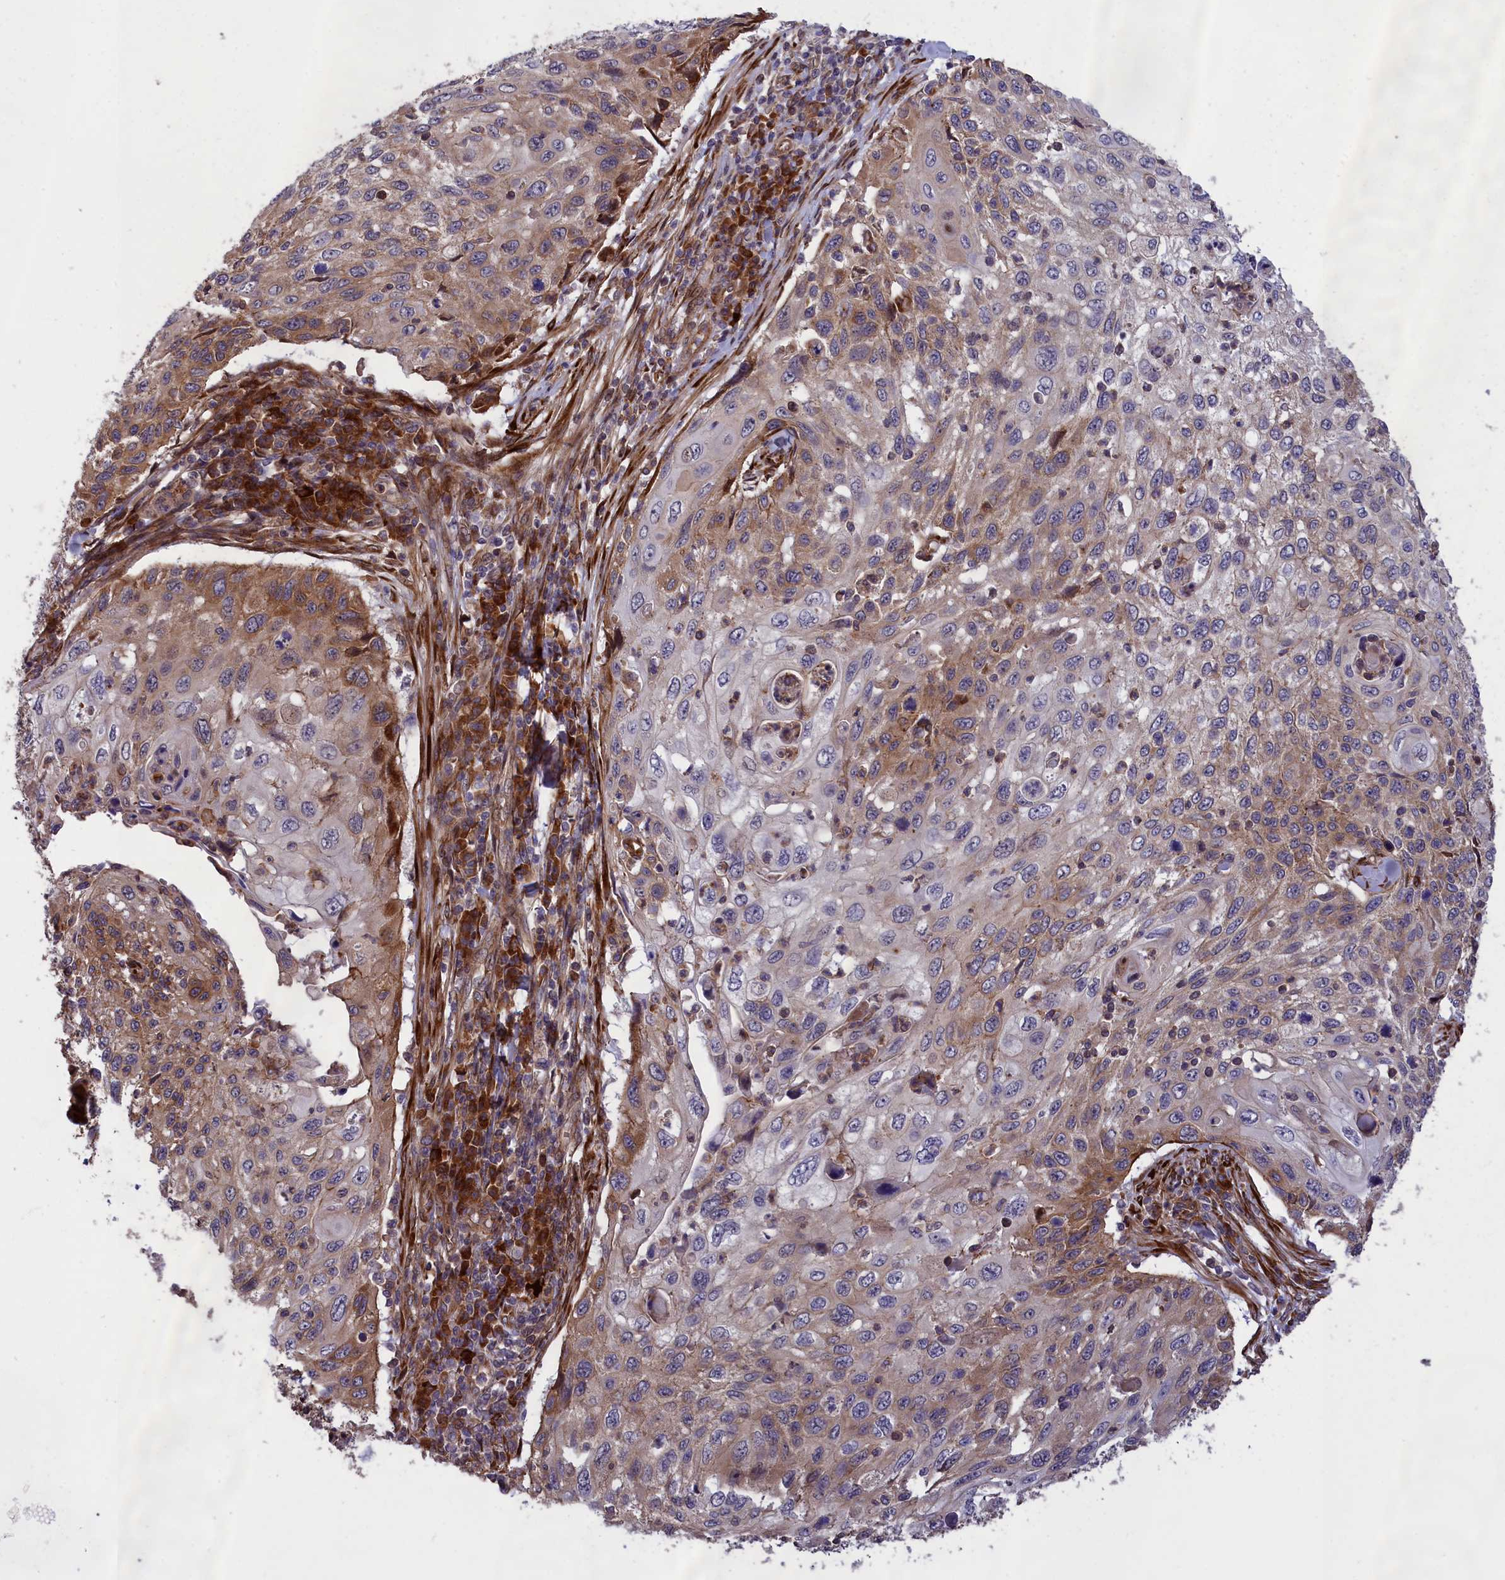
{"staining": {"intensity": "moderate", "quantity": "25%-75%", "location": "cytoplasmic/membranous"}, "tissue": "cervical cancer", "cell_type": "Tumor cells", "image_type": "cancer", "snomed": [{"axis": "morphology", "description": "Squamous cell carcinoma, NOS"}, {"axis": "topography", "description": "Cervix"}], "caption": "This image reveals immunohistochemistry staining of human cervical squamous cell carcinoma, with medium moderate cytoplasmic/membranous positivity in about 25%-75% of tumor cells.", "gene": "DDX60L", "patient": {"sex": "female", "age": 70}}